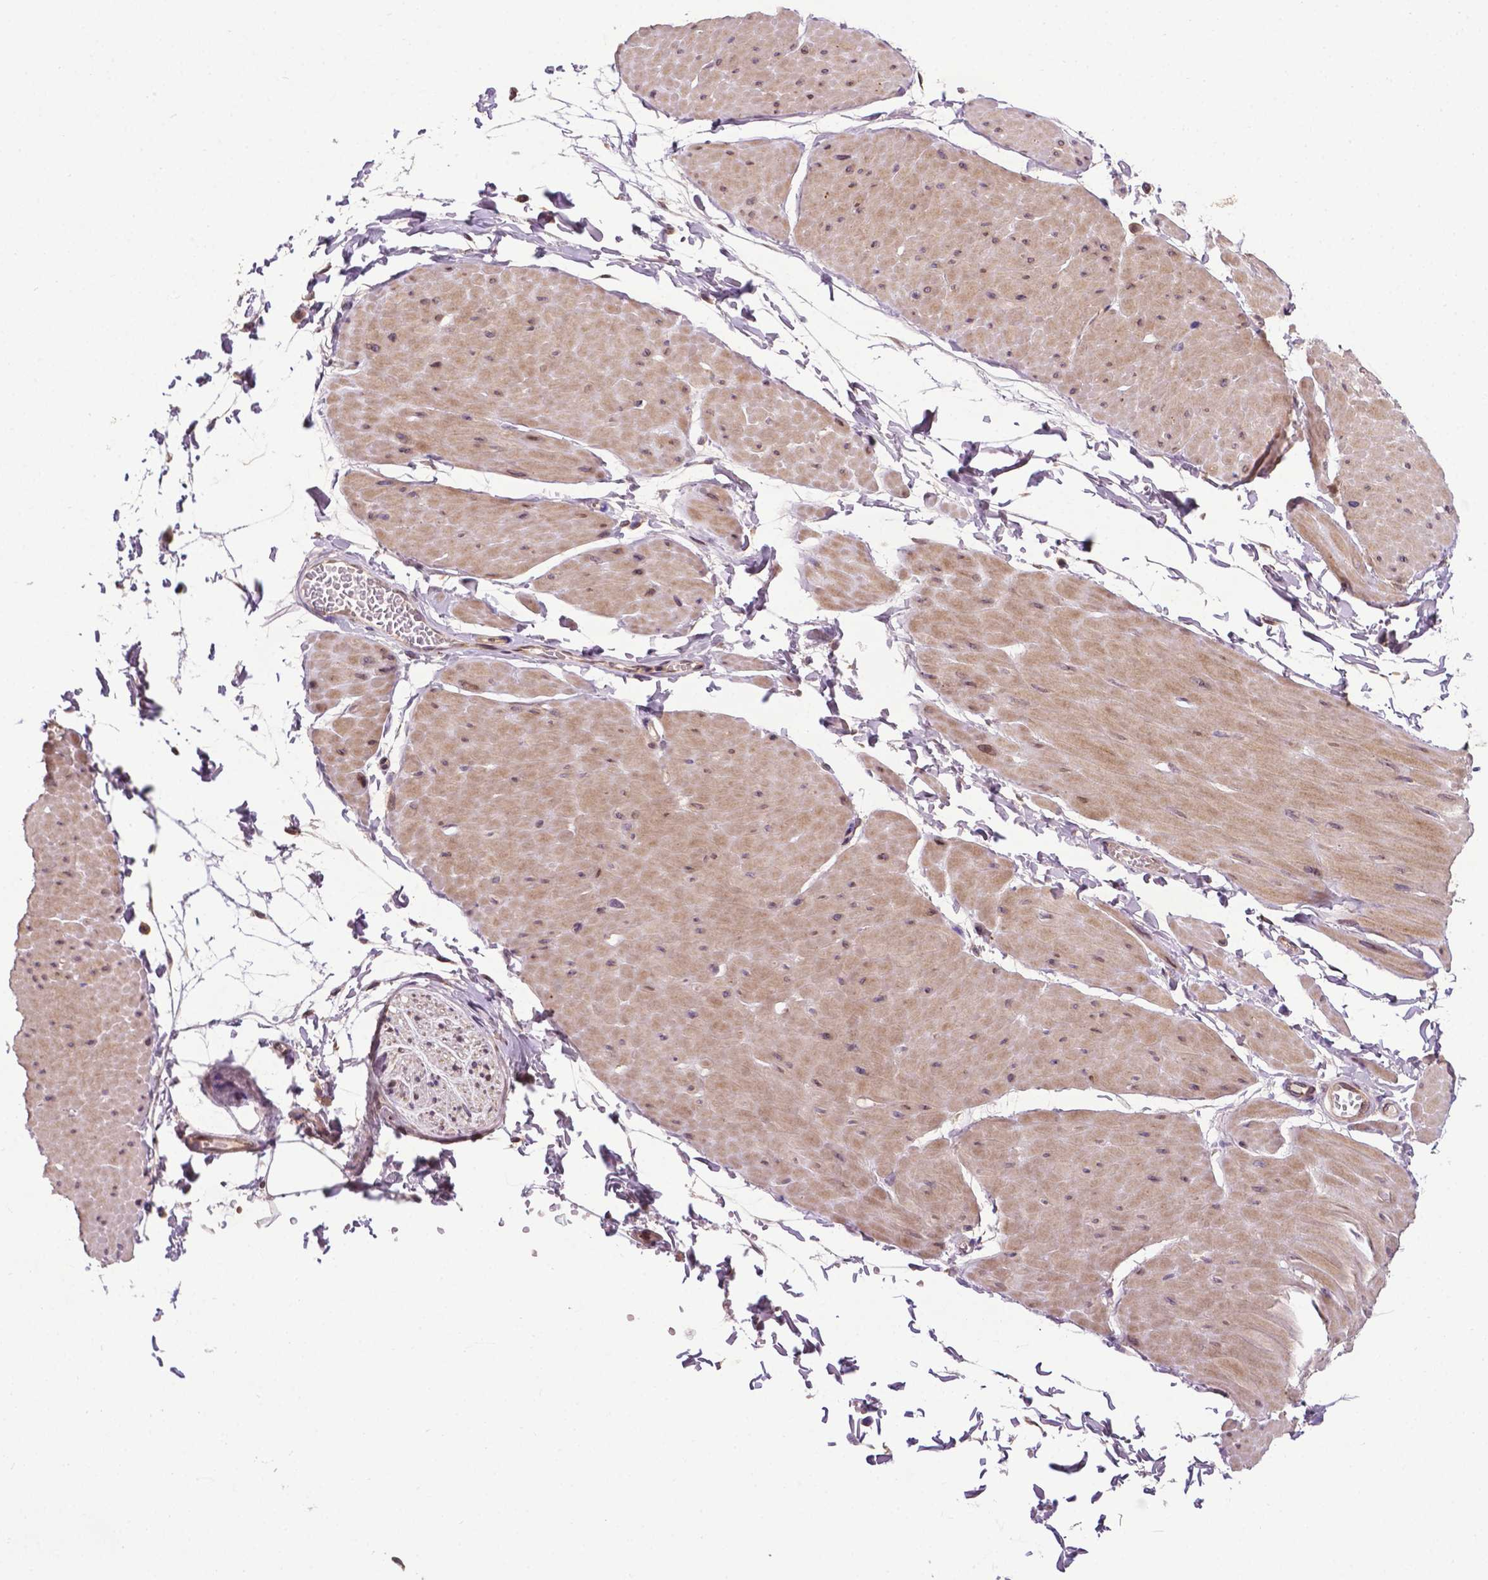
{"staining": {"intensity": "moderate", "quantity": "<25%", "location": "nuclear"}, "tissue": "adipose tissue", "cell_type": "Adipocytes", "image_type": "normal", "snomed": [{"axis": "morphology", "description": "Normal tissue, NOS"}, {"axis": "topography", "description": "Smooth muscle"}, {"axis": "topography", "description": "Peripheral nerve tissue"}], "caption": "Protein staining of normal adipose tissue reveals moderate nuclear staining in about <25% of adipocytes.", "gene": "SPNS2", "patient": {"sex": "male", "age": 58}}